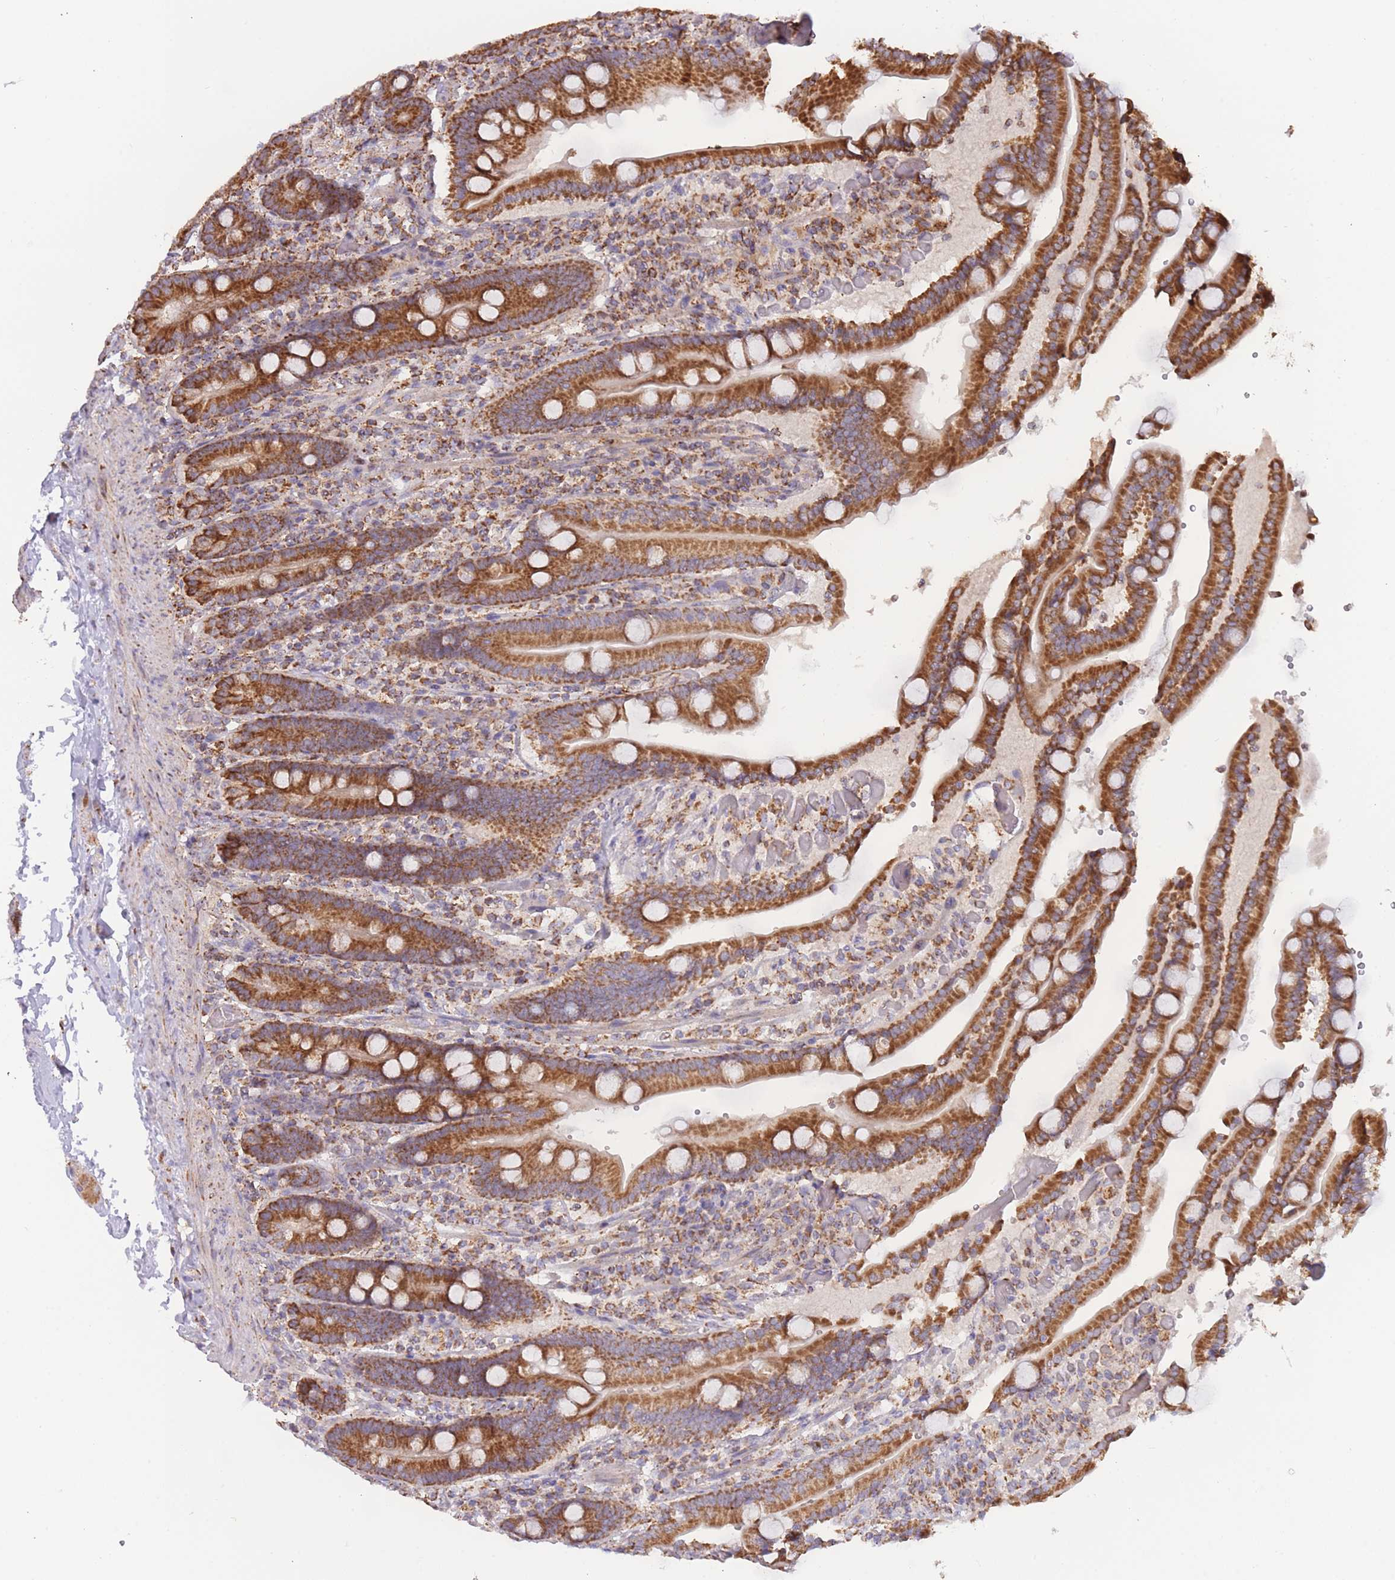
{"staining": {"intensity": "strong", "quantity": ">75%", "location": "cytoplasmic/membranous"}, "tissue": "duodenum", "cell_type": "Glandular cells", "image_type": "normal", "snomed": [{"axis": "morphology", "description": "Normal tissue, NOS"}, {"axis": "topography", "description": "Duodenum"}], "caption": "The photomicrograph demonstrates immunohistochemical staining of benign duodenum. There is strong cytoplasmic/membranous staining is seen in approximately >75% of glandular cells.", "gene": "MRPL17", "patient": {"sex": "female", "age": 62}}